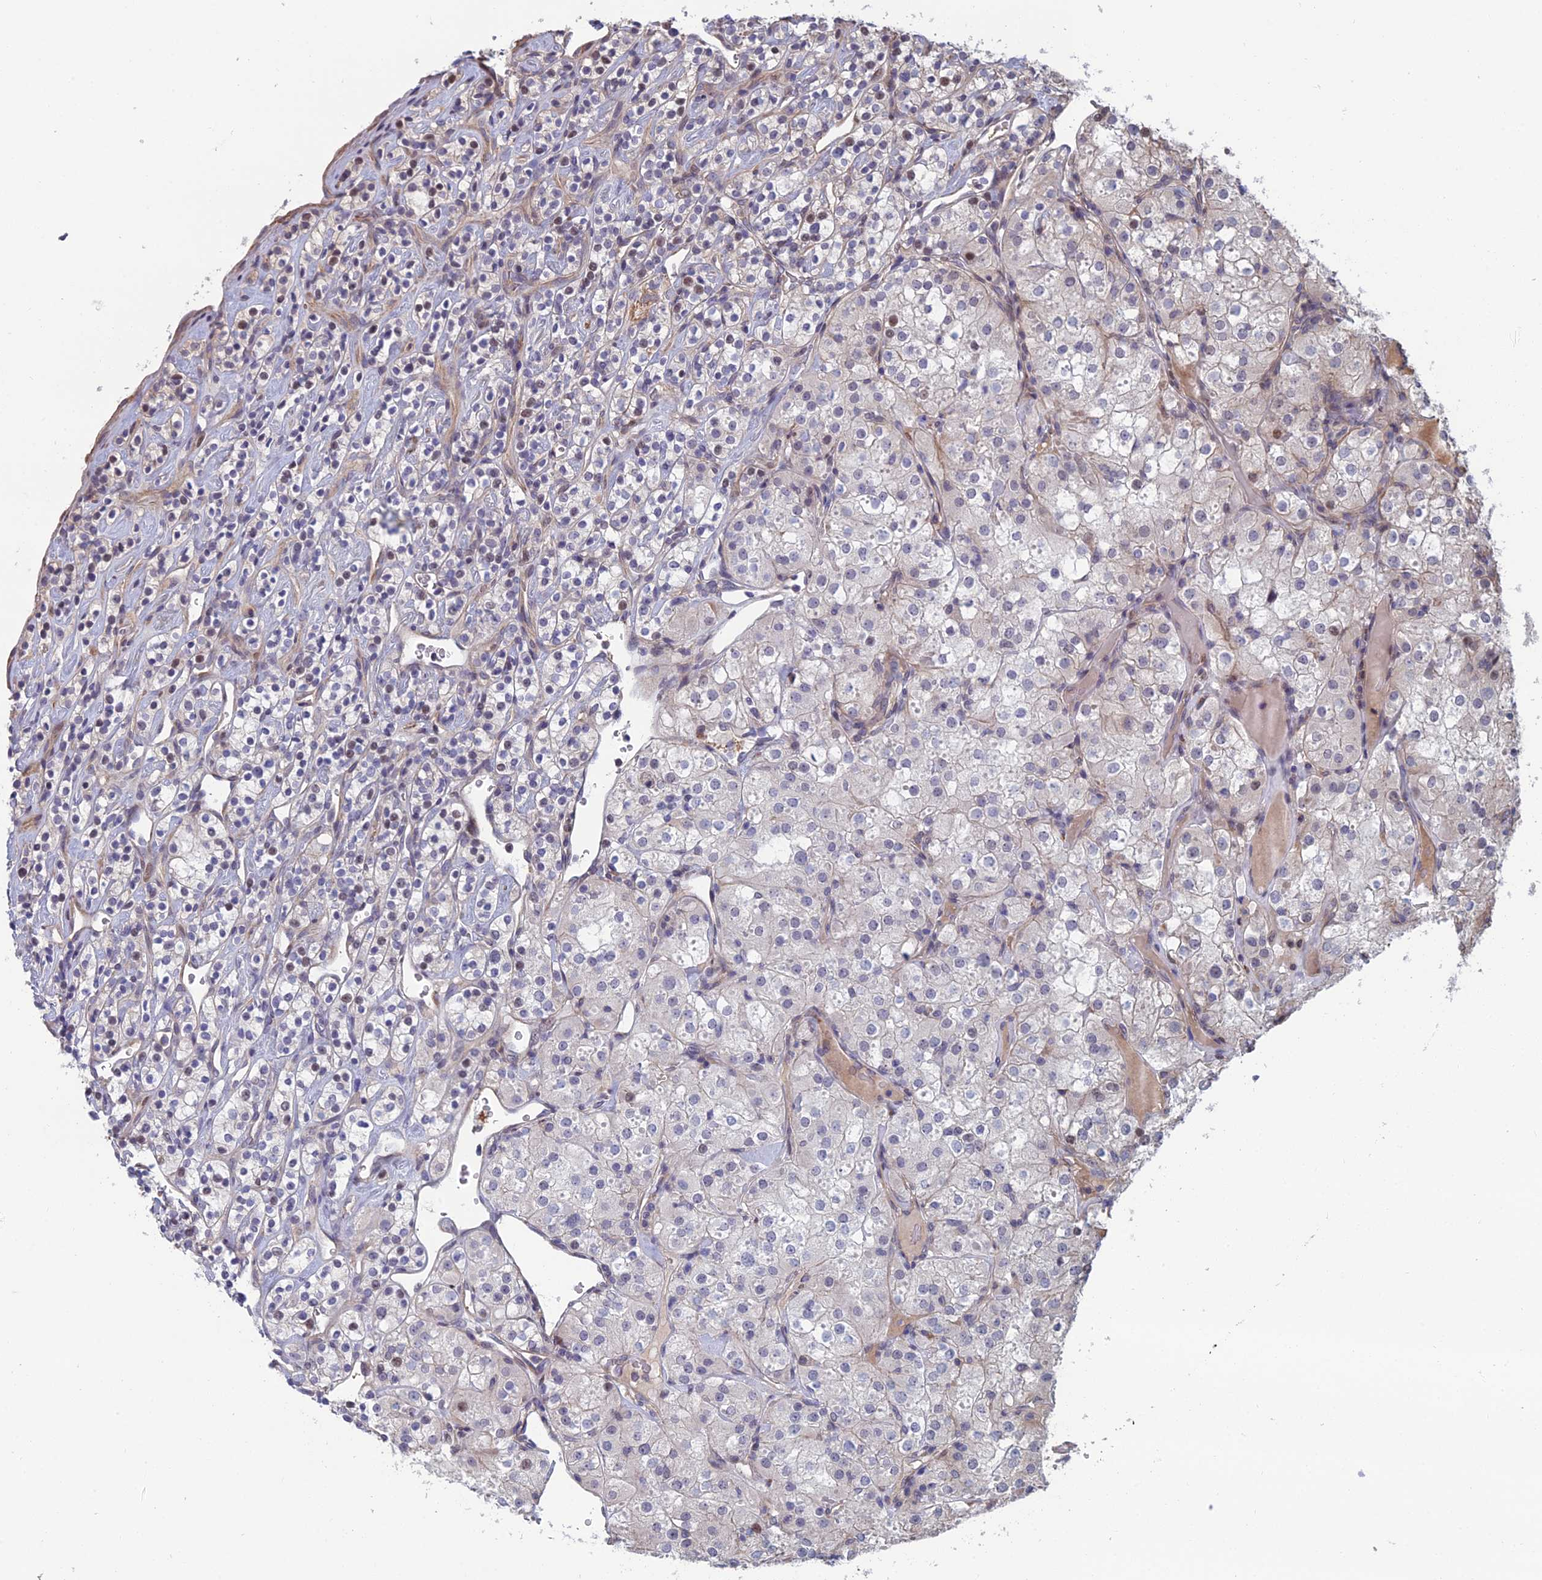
{"staining": {"intensity": "negative", "quantity": "none", "location": "none"}, "tissue": "renal cancer", "cell_type": "Tumor cells", "image_type": "cancer", "snomed": [{"axis": "morphology", "description": "Adenocarcinoma, NOS"}, {"axis": "topography", "description": "Kidney"}], "caption": "Protein analysis of renal adenocarcinoma demonstrates no significant staining in tumor cells.", "gene": "CCDC183", "patient": {"sex": "male", "age": 77}}